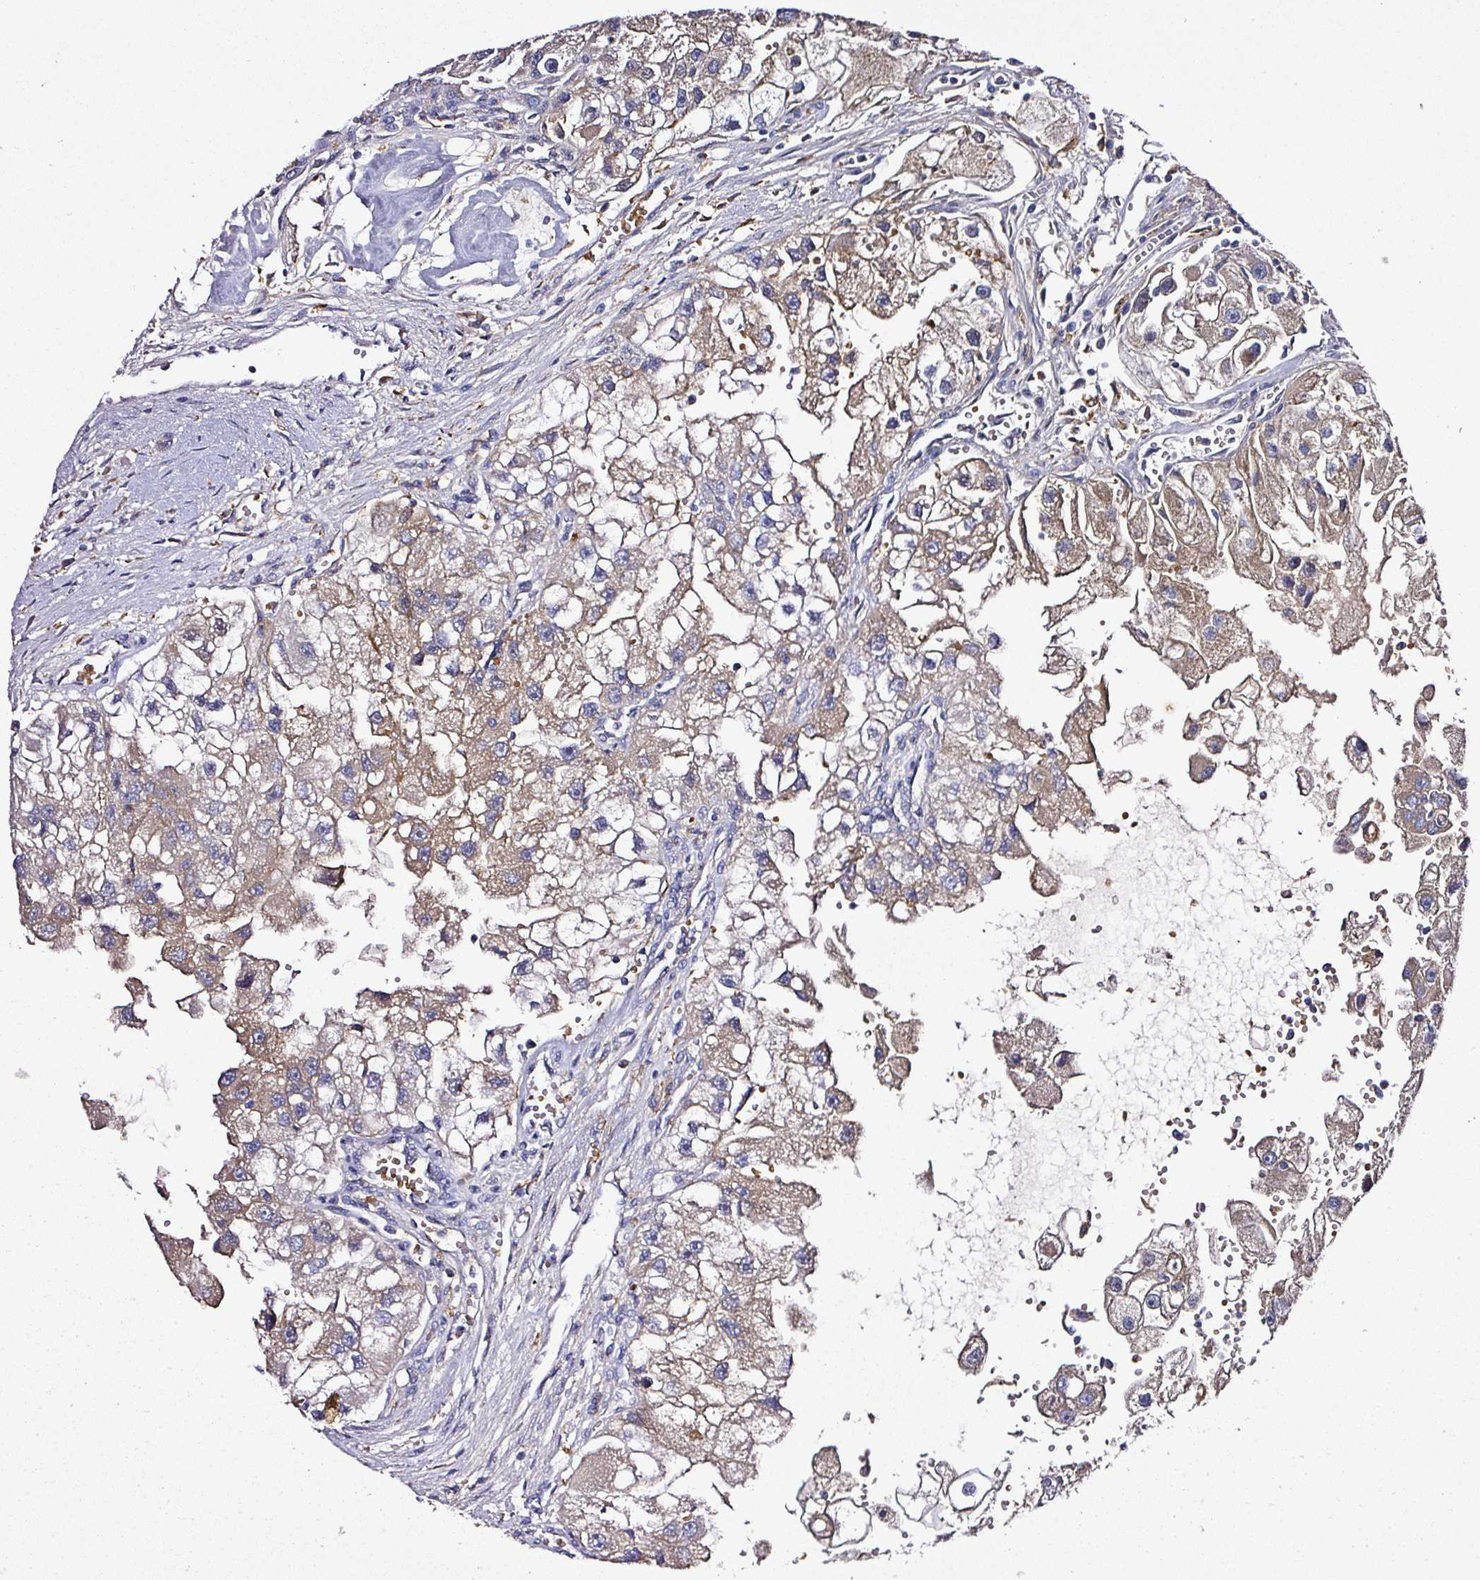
{"staining": {"intensity": "moderate", "quantity": ">75%", "location": "cytoplasmic/membranous"}, "tissue": "renal cancer", "cell_type": "Tumor cells", "image_type": "cancer", "snomed": [{"axis": "morphology", "description": "Adenocarcinoma, NOS"}, {"axis": "topography", "description": "Kidney"}], "caption": "Human adenocarcinoma (renal) stained with a protein marker demonstrates moderate staining in tumor cells.", "gene": "ZNF513", "patient": {"sex": "male", "age": 63}}